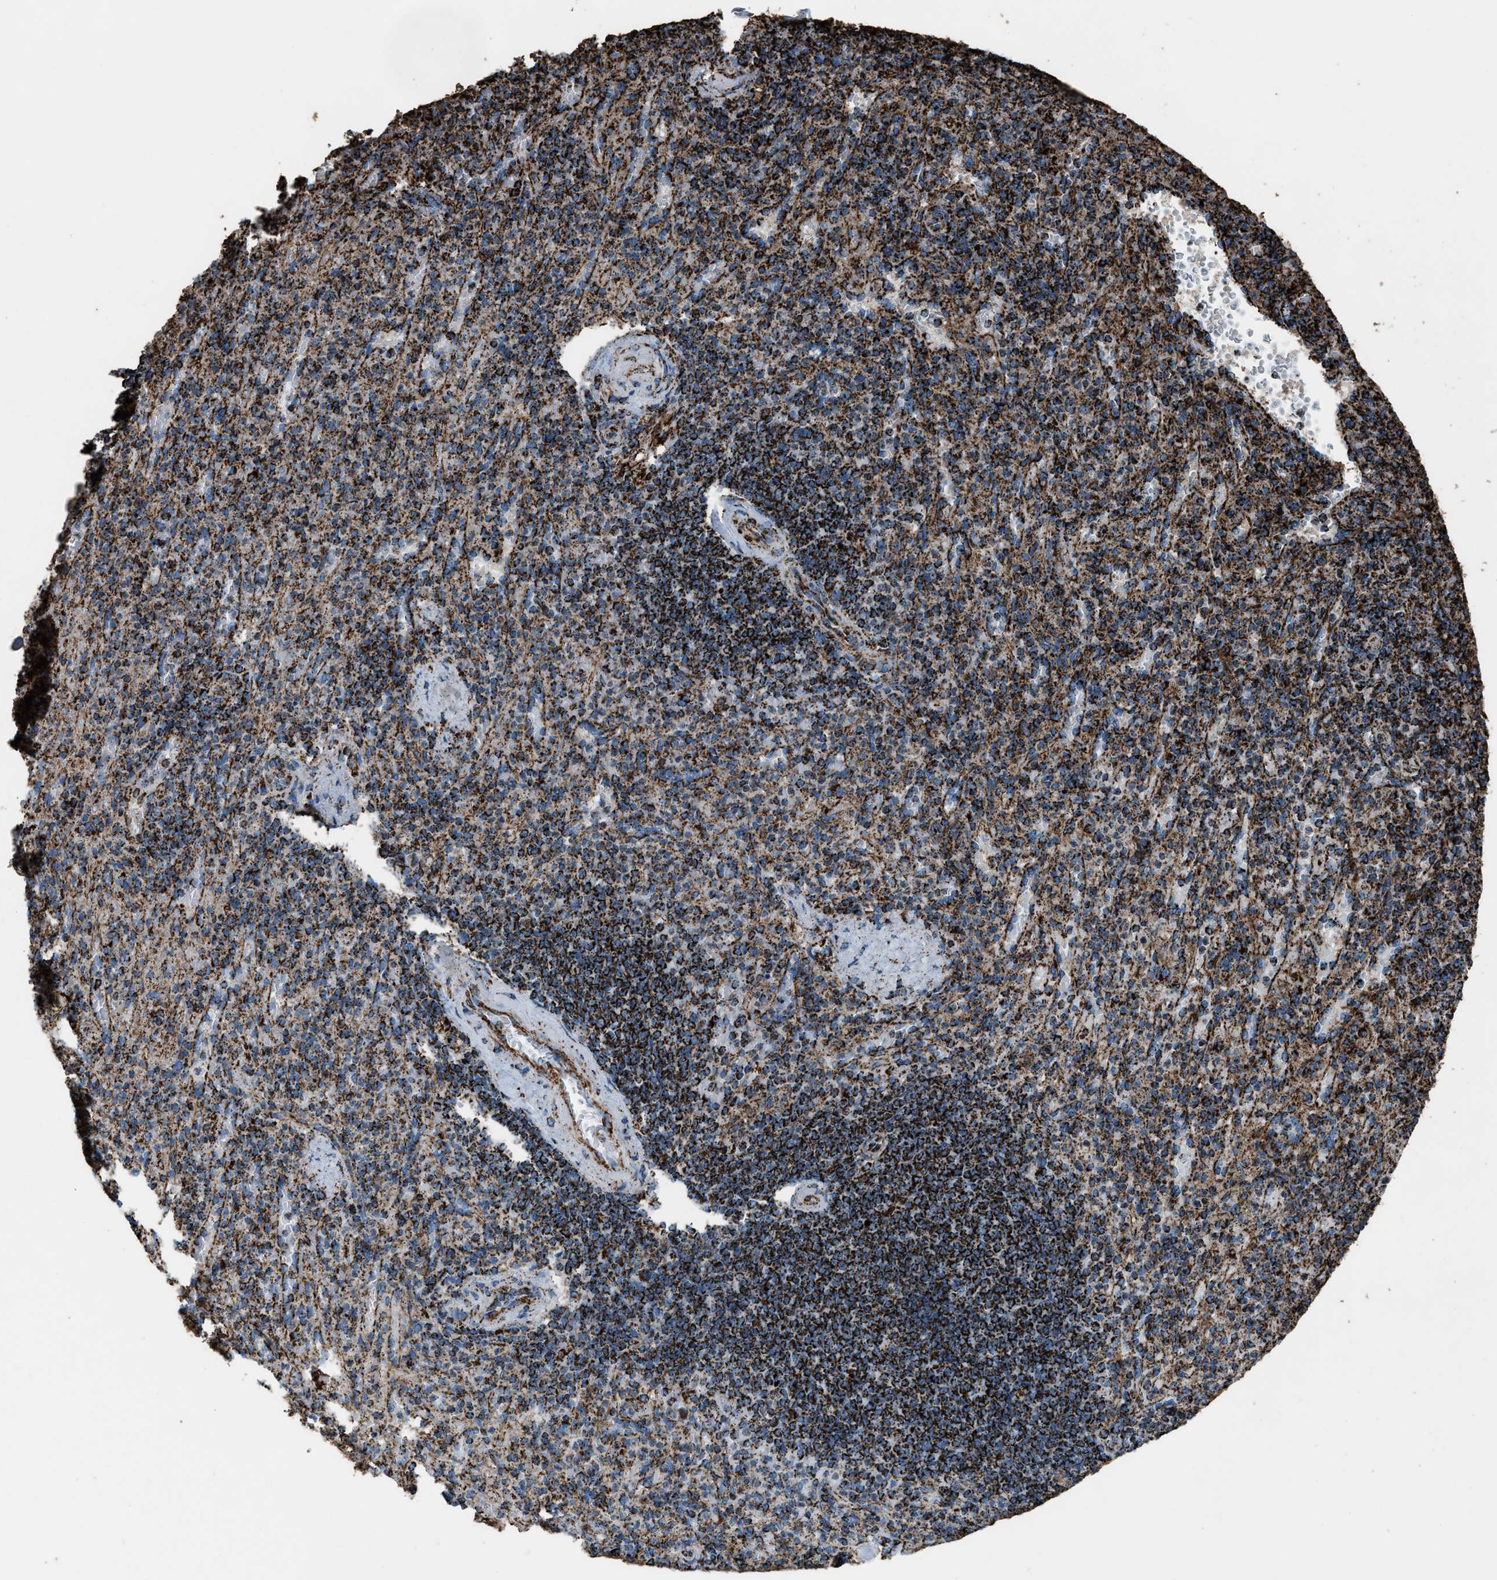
{"staining": {"intensity": "strong", "quantity": ">75%", "location": "cytoplasmic/membranous"}, "tissue": "spleen", "cell_type": "Cells in red pulp", "image_type": "normal", "snomed": [{"axis": "morphology", "description": "Normal tissue, NOS"}, {"axis": "topography", "description": "Spleen"}], "caption": "Strong cytoplasmic/membranous protein positivity is present in about >75% of cells in red pulp in spleen.", "gene": "MDH2", "patient": {"sex": "female", "age": 74}}